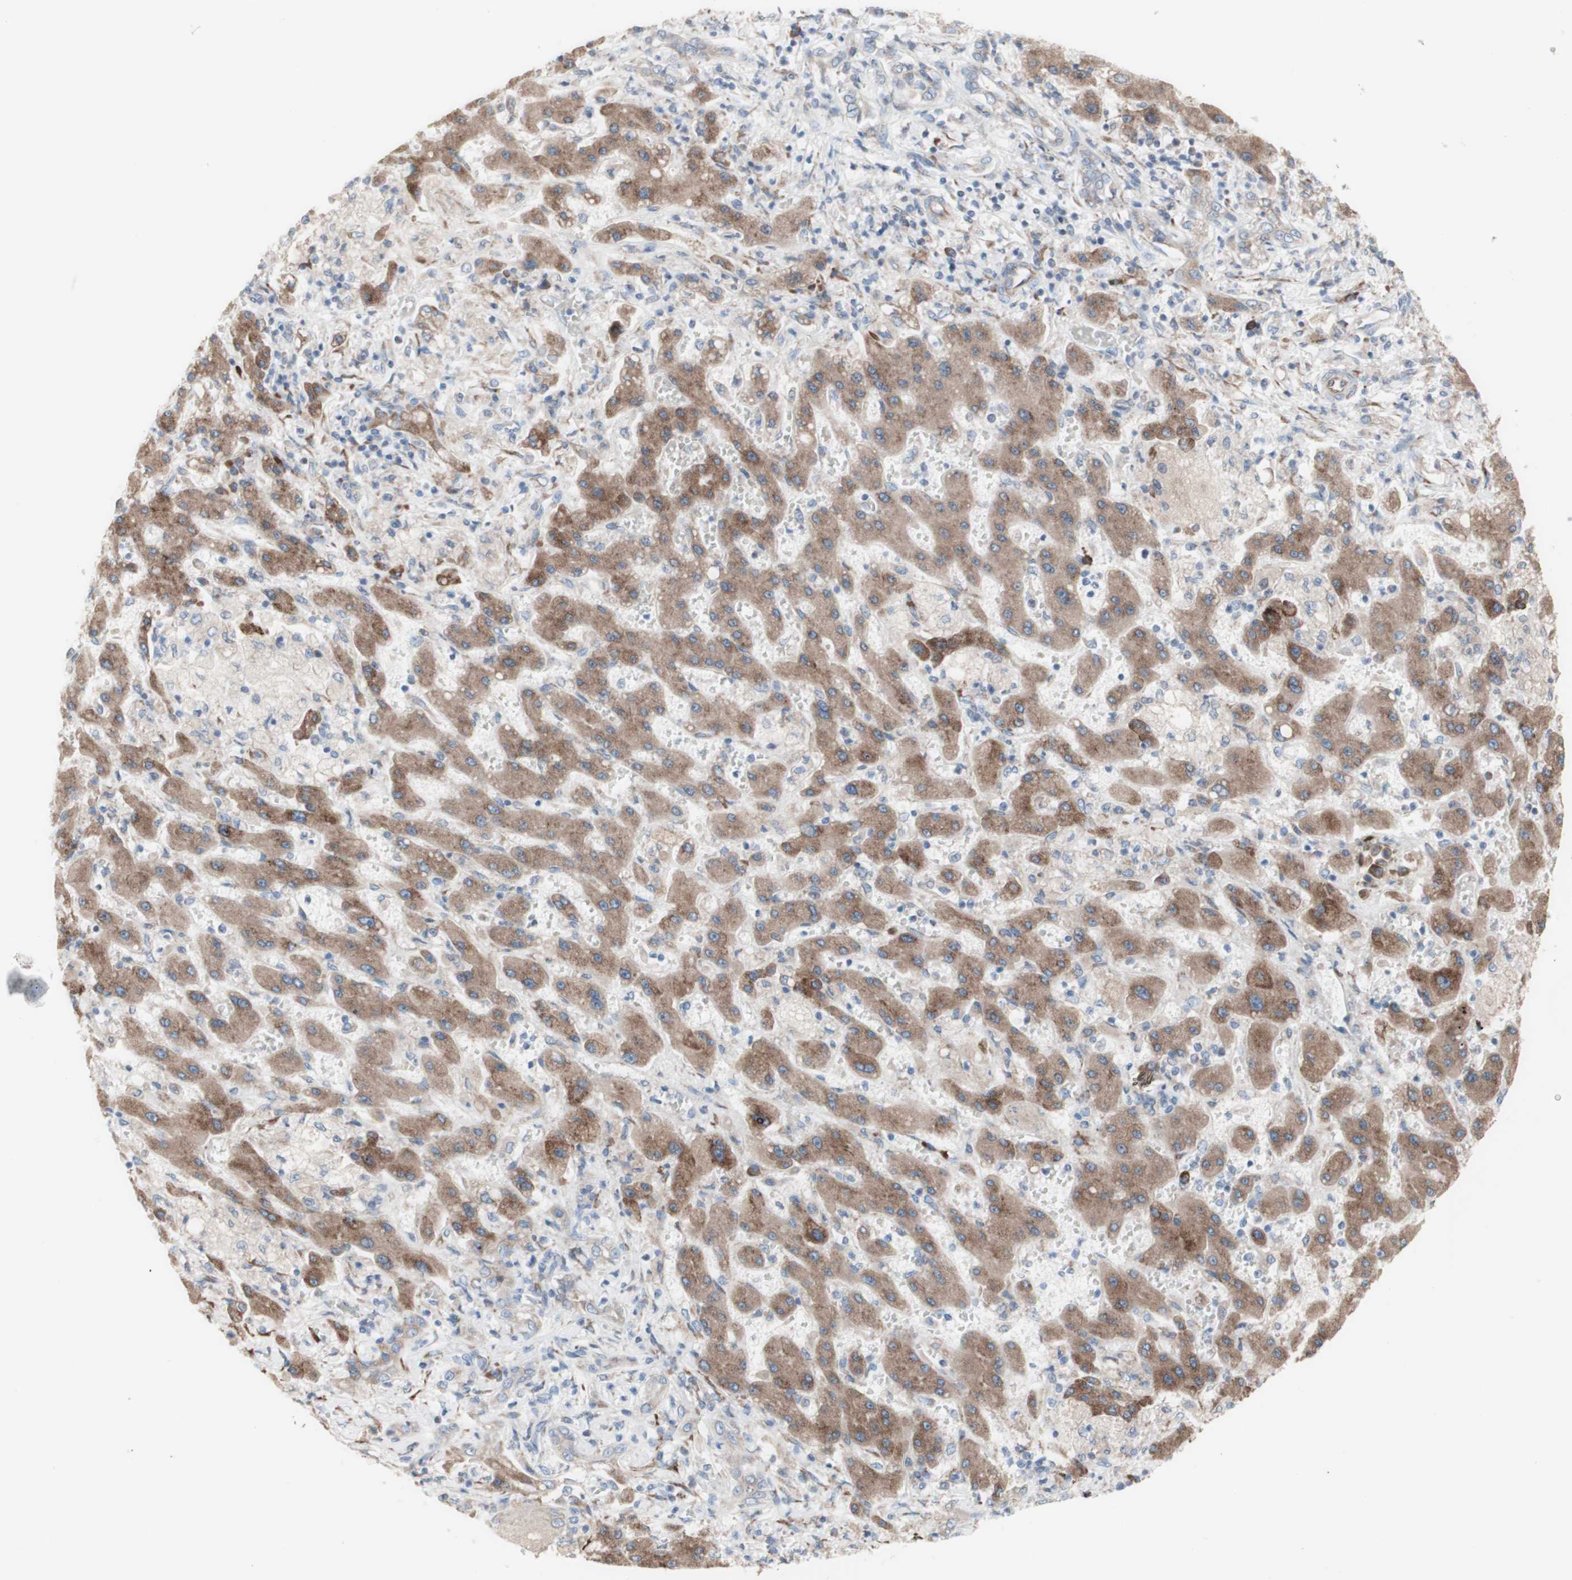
{"staining": {"intensity": "weak", "quantity": "<25%", "location": "cytoplasmic/membranous"}, "tissue": "liver cancer", "cell_type": "Tumor cells", "image_type": "cancer", "snomed": [{"axis": "morphology", "description": "Cholangiocarcinoma"}, {"axis": "topography", "description": "Liver"}], "caption": "Tumor cells are negative for protein expression in human liver cancer (cholangiocarcinoma).", "gene": "AGPAT5", "patient": {"sex": "male", "age": 50}}